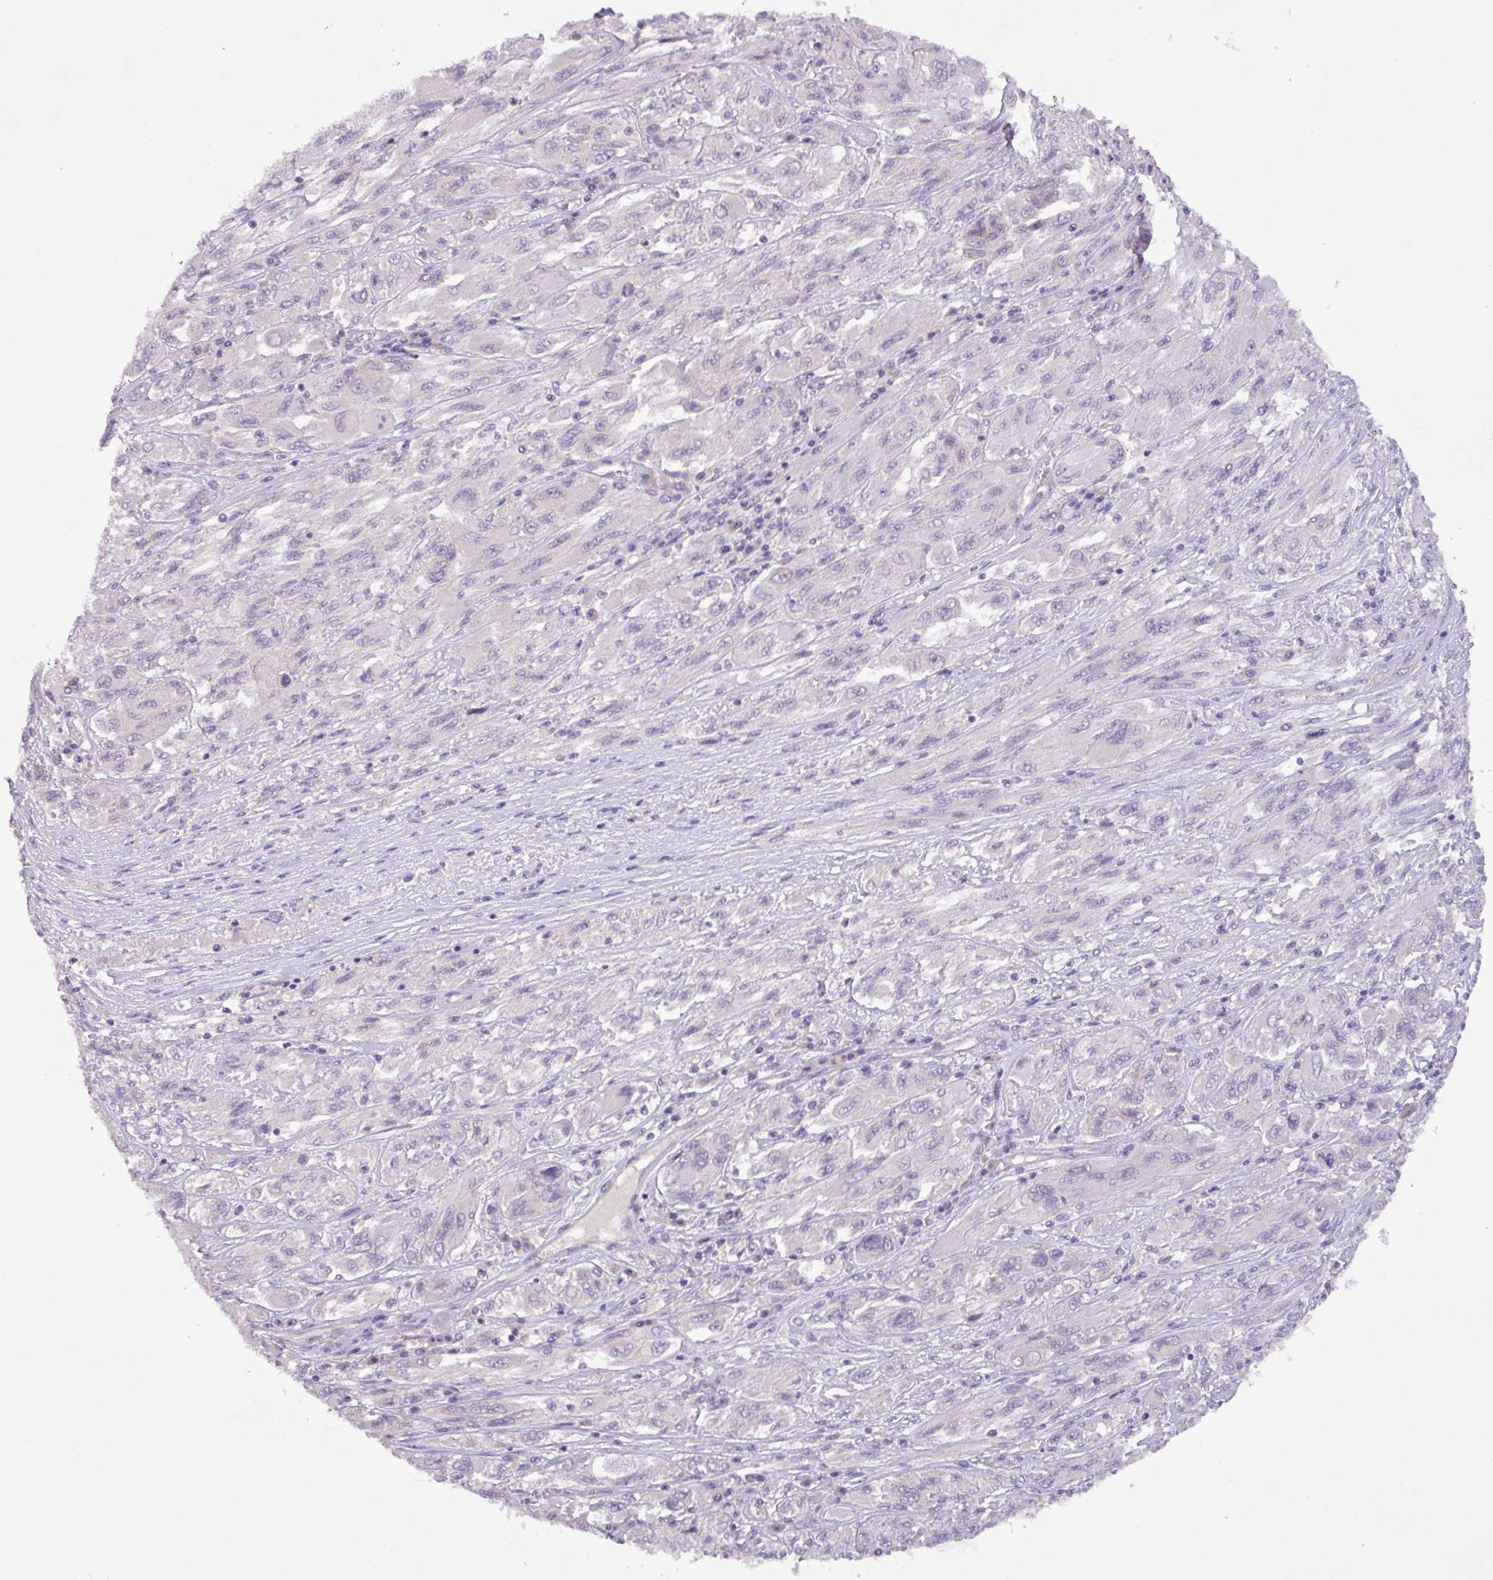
{"staining": {"intensity": "negative", "quantity": "none", "location": "none"}, "tissue": "melanoma", "cell_type": "Tumor cells", "image_type": "cancer", "snomed": [{"axis": "morphology", "description": "Malignant melanoma, NOS"}, {"axis": "topography", "description": "Skin"}], "caption": "The histopathology image exhibits no staining of tumor cells in melanoma.", "gene": "PAX8", "patient": {"sex": "female", "age": 91}}